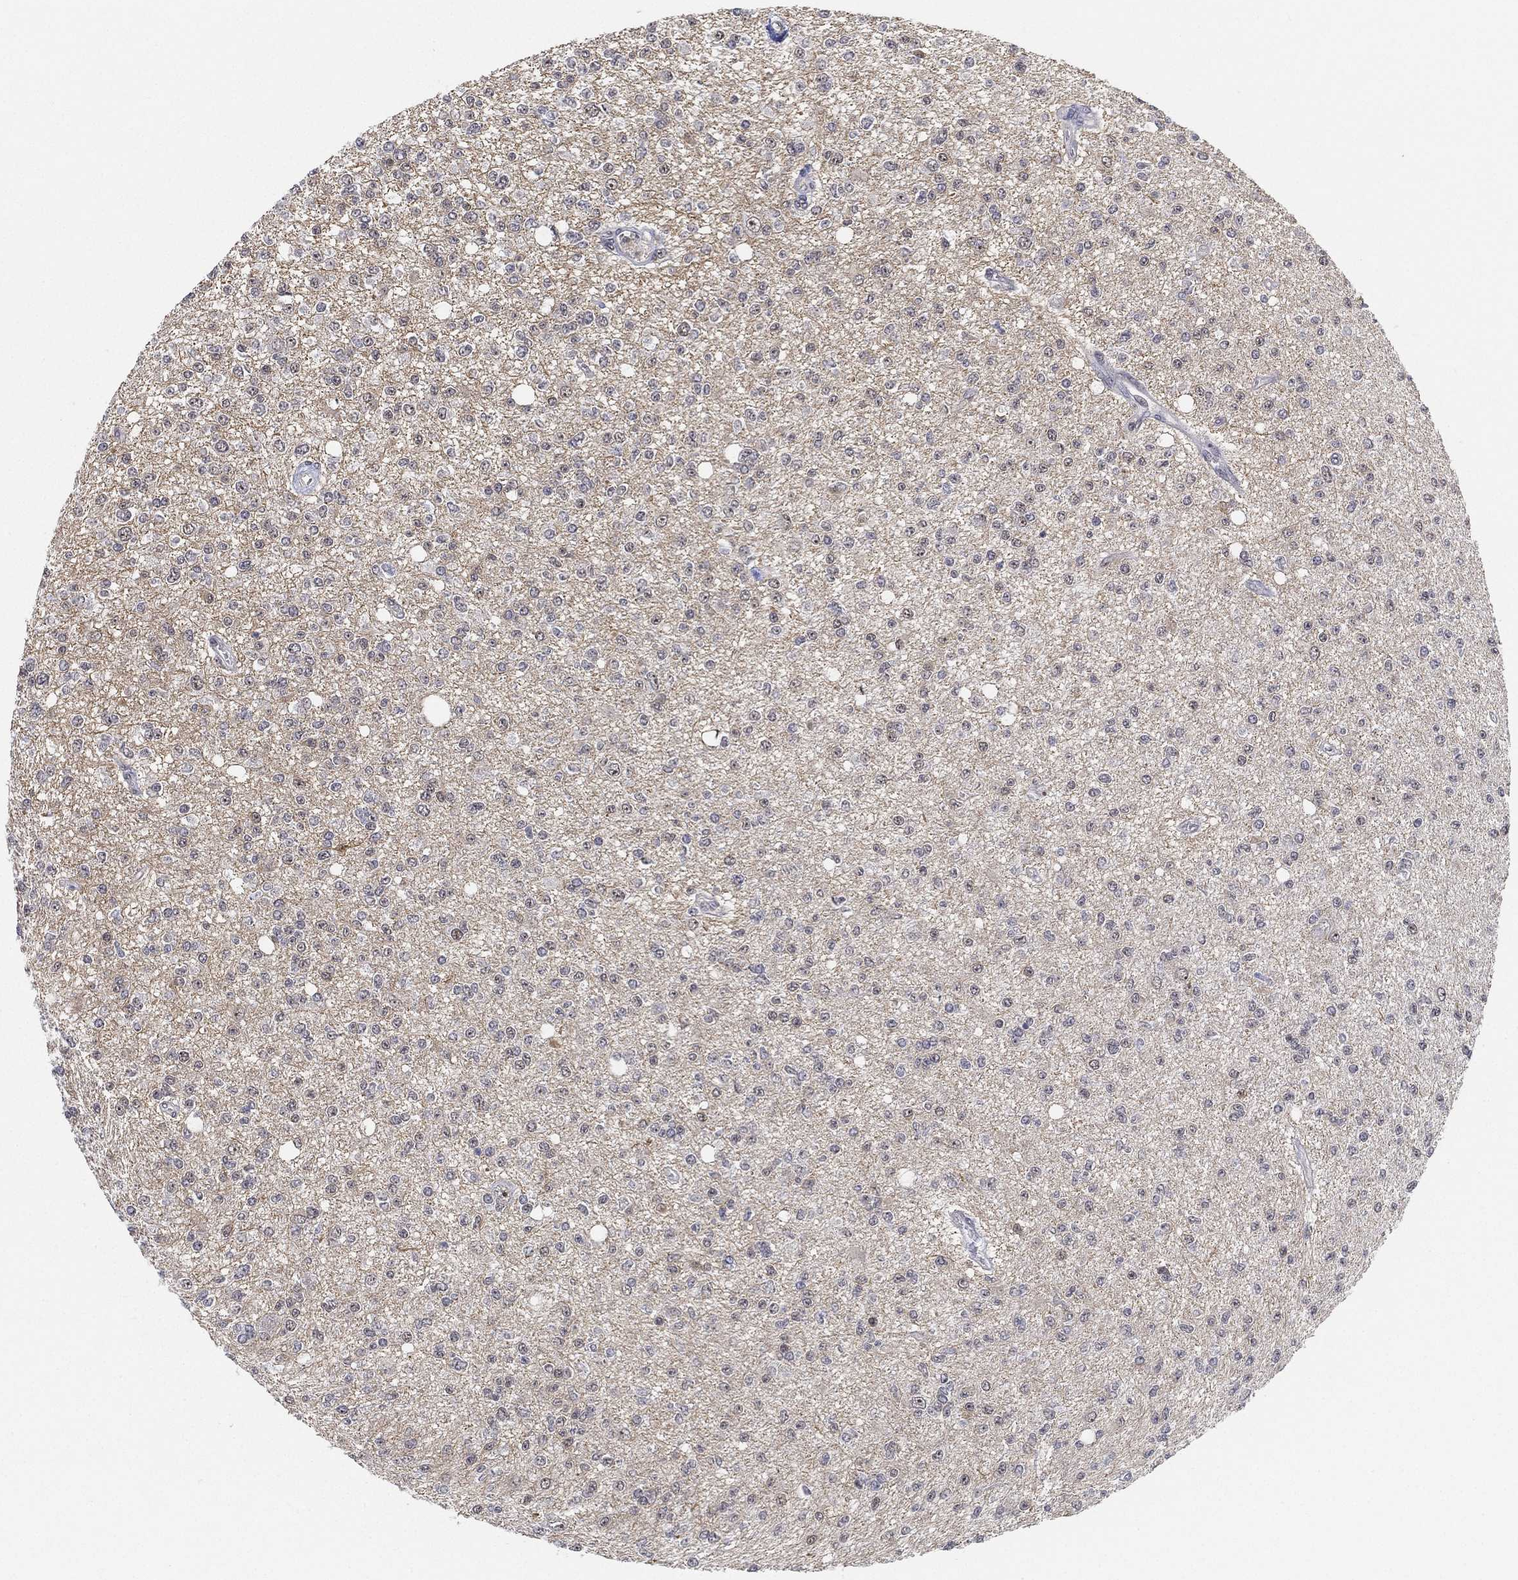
{"staining": {"intensity": "negative", "quantity": "none", "location": "none"}, "tissue": "glioma", "cell_type": "Tumor cells", "image_type": "cancer", "snomed": [{"axis": "morphology", "description": "Glioma, malignant, Low grade"}, {"axis": "topography", "description": "Brain"}], "caption": "High power microscopy micrograph of an immunohistochemistry image of malignant low-grade glioma, revealing no significant staining in tumor cells. The staining was performed using DAB (3,3'-diaminobenzidine) to visualize the protein expression in brown, while the nuclei were stained in blue with hematoxylin (Magnification: 20x).", "gene": "PPP1R16B", "patient": {"sex": "male", "age": 67}}